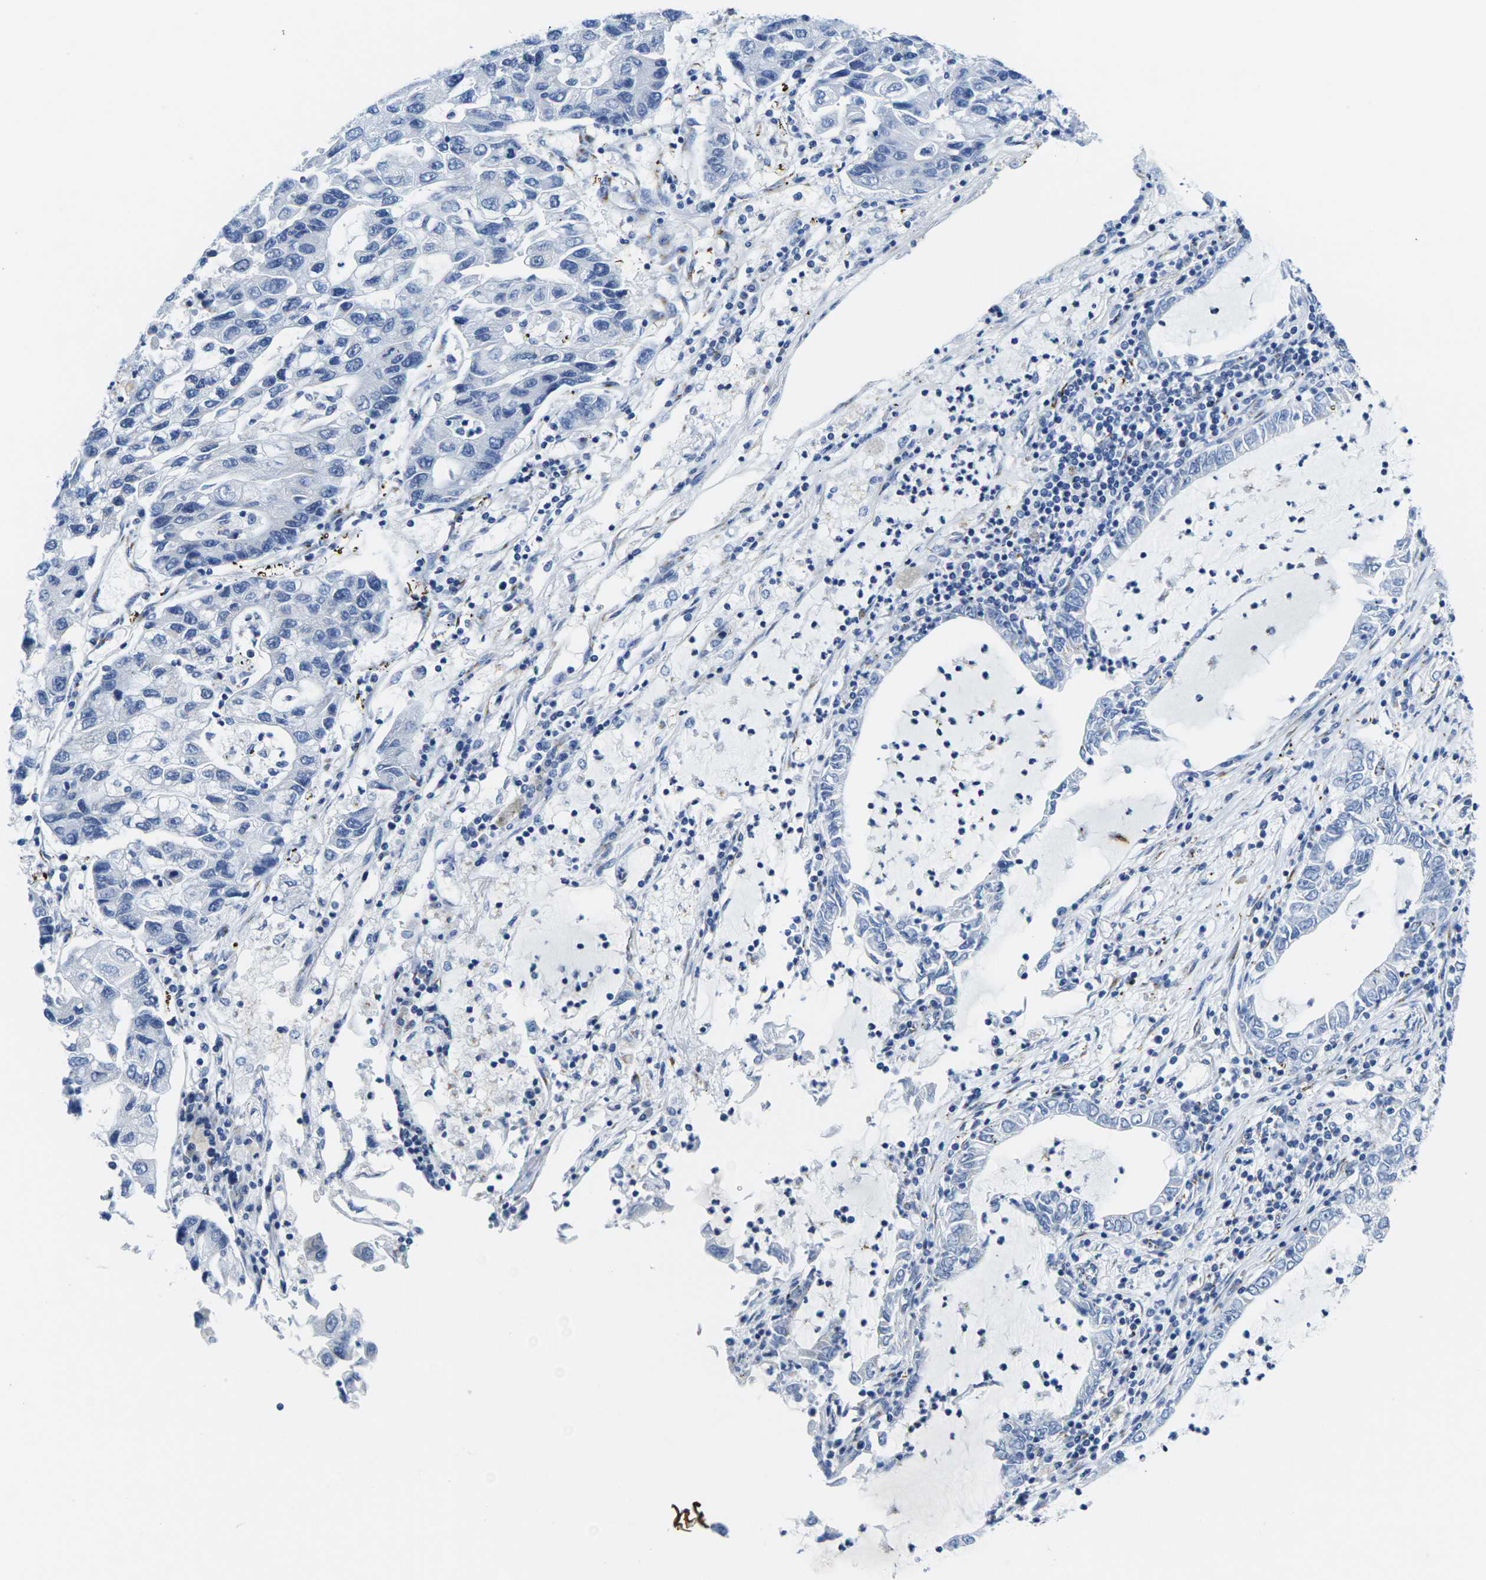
{"staining": {"intensity": "negative", "quantity": "none", "location": "none"}, "tissue": "lung cancer", "cell_type": "Tumor cells", "image_type": "cancer", "snomed": [{"axis": "morphology", "description": "Adenocarcinoma, NOS"}, {"axis": "topography", "description": "Lung"}], "caption": "DAB (3,3'-diaminobenzidine) immunohistochemical staining of lung cancer (adenocarcinoma) exhibits no significant positivity in tumor cells.", "gene": "CRK", "patient": {"sex": "female", "age": 51}}